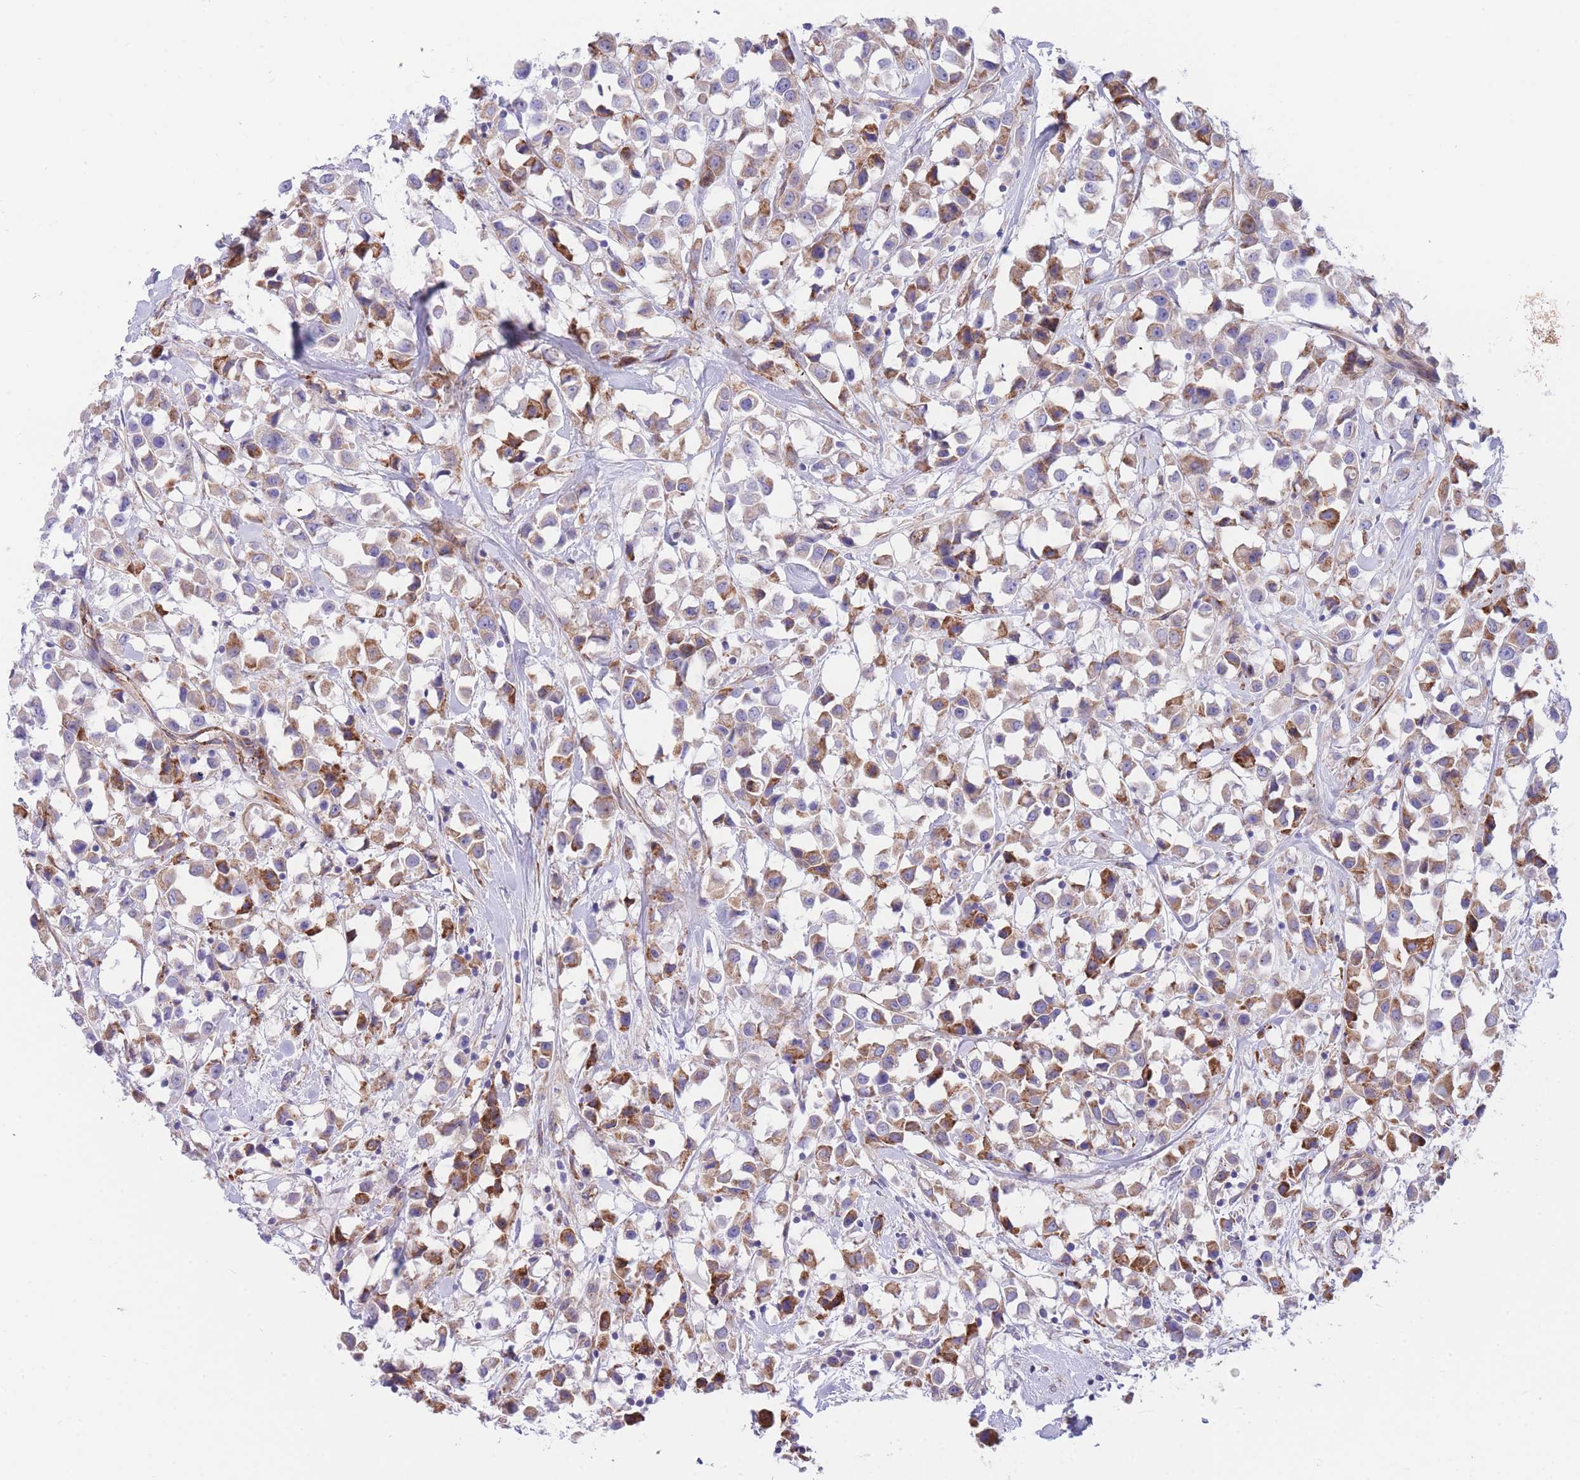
{"staining": {"intensity": "moderate", "quantity": "25%-75%", "location": "cytoplasmic/membranous"}, "tissue": "breast cancer", "cell_type": "Tumor cells", "image_type": "cancer", "snomed": [{"axis": "morphology", "description": "Duct carcinoma"}, {"axis": "topography", "description": "Breast"}], "caption": "Immunohistochemistry (DAB) staining of breast infiltrating ductal carcinoma exhibits moderate cytoplasmic/membranous protein positivity in about 25%-75% of tumor cells.", "gene": "DET1", "patient": {"sex": "female", "age": 61}}